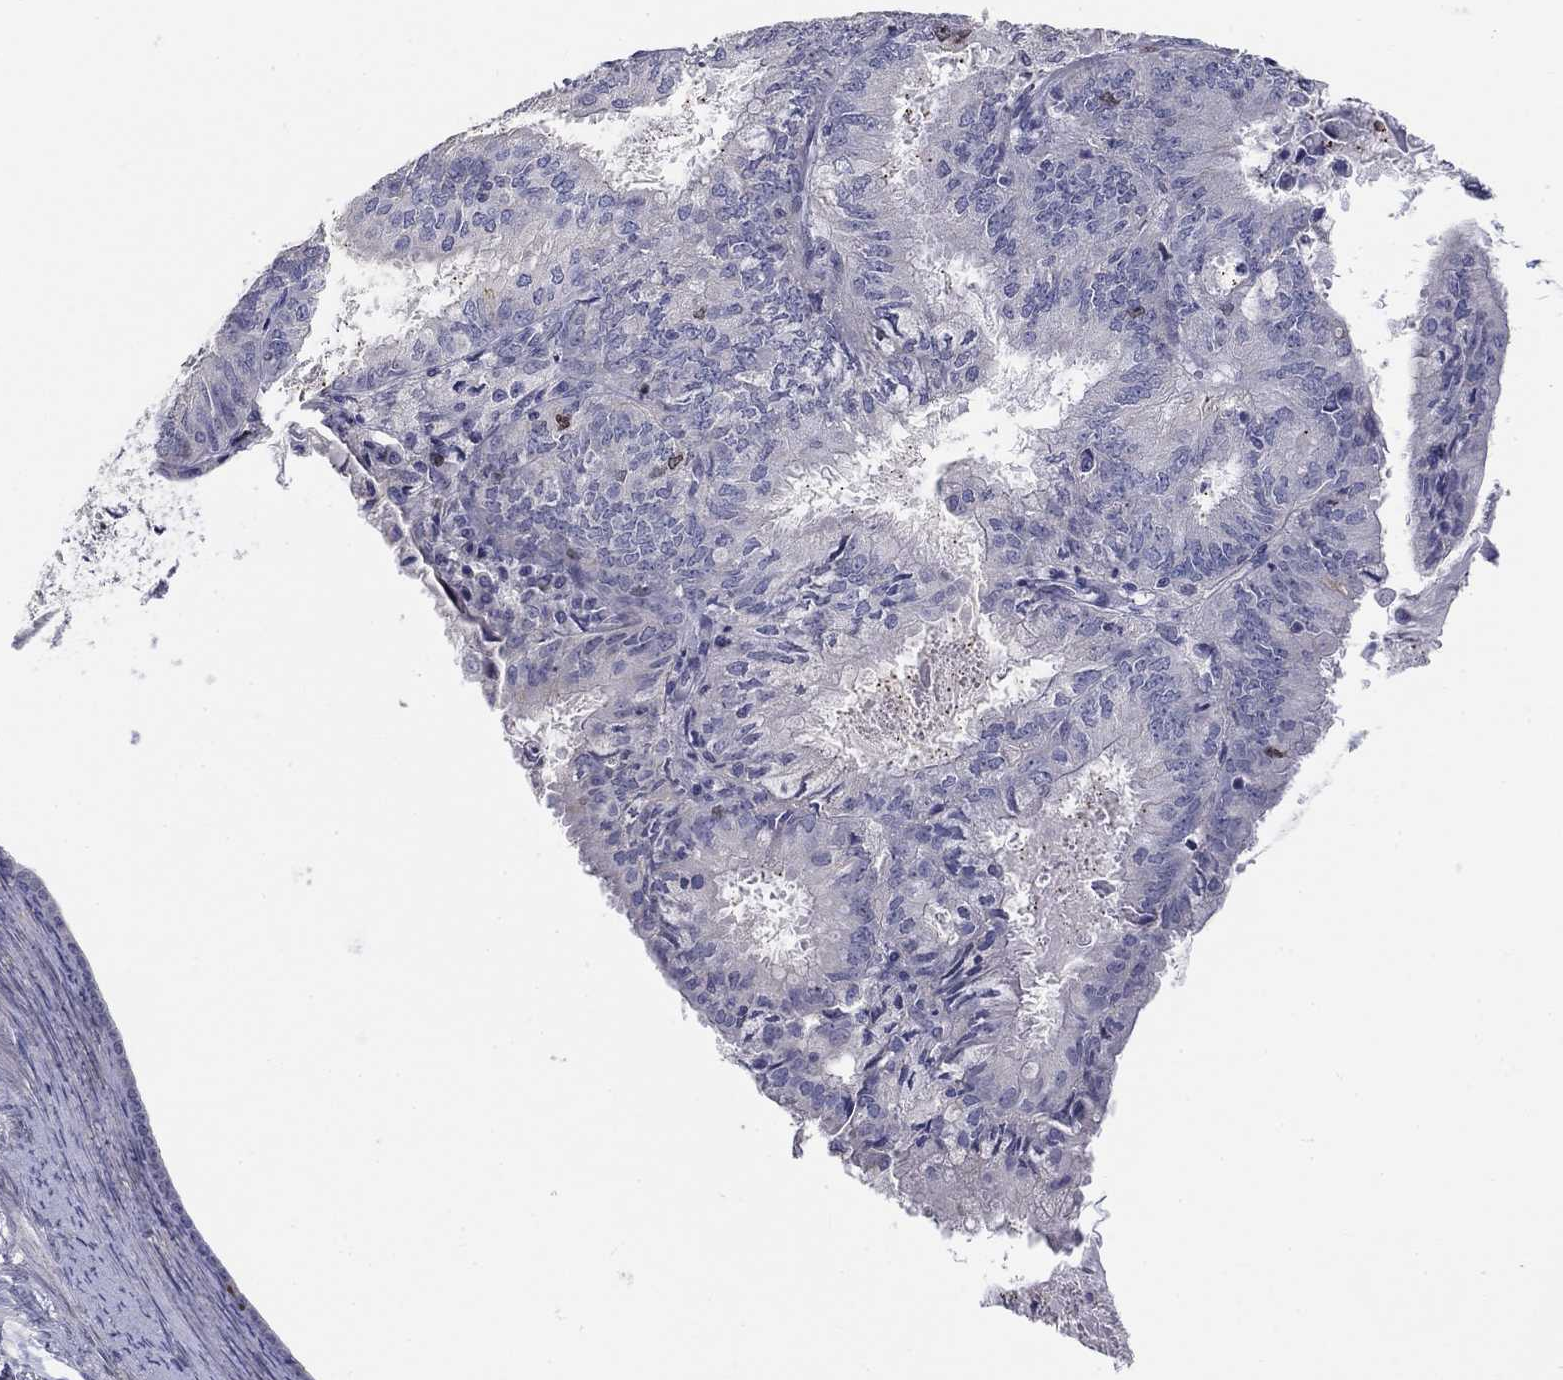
{"staining": {"intensity": "strong", "quantity": "<25%", "location": "nuclear"}, "tissue": "endometrial cancer", "cell_type": "Tumor cells", "image_type": "cancer", "snomed": [{"axis": "morphology", "description": "Adenocarcinoma, NOS"}, {"axis": "topography", "description": "Endometrium"}], "caption": "A histopathology image showing strong nuclear staining in about <25% of tumor cells in endometrial cancer, as visualized by brown immunohistochemical staining.", "gene": "PRC1", "patient": {"sex": "female", "age": 57}}